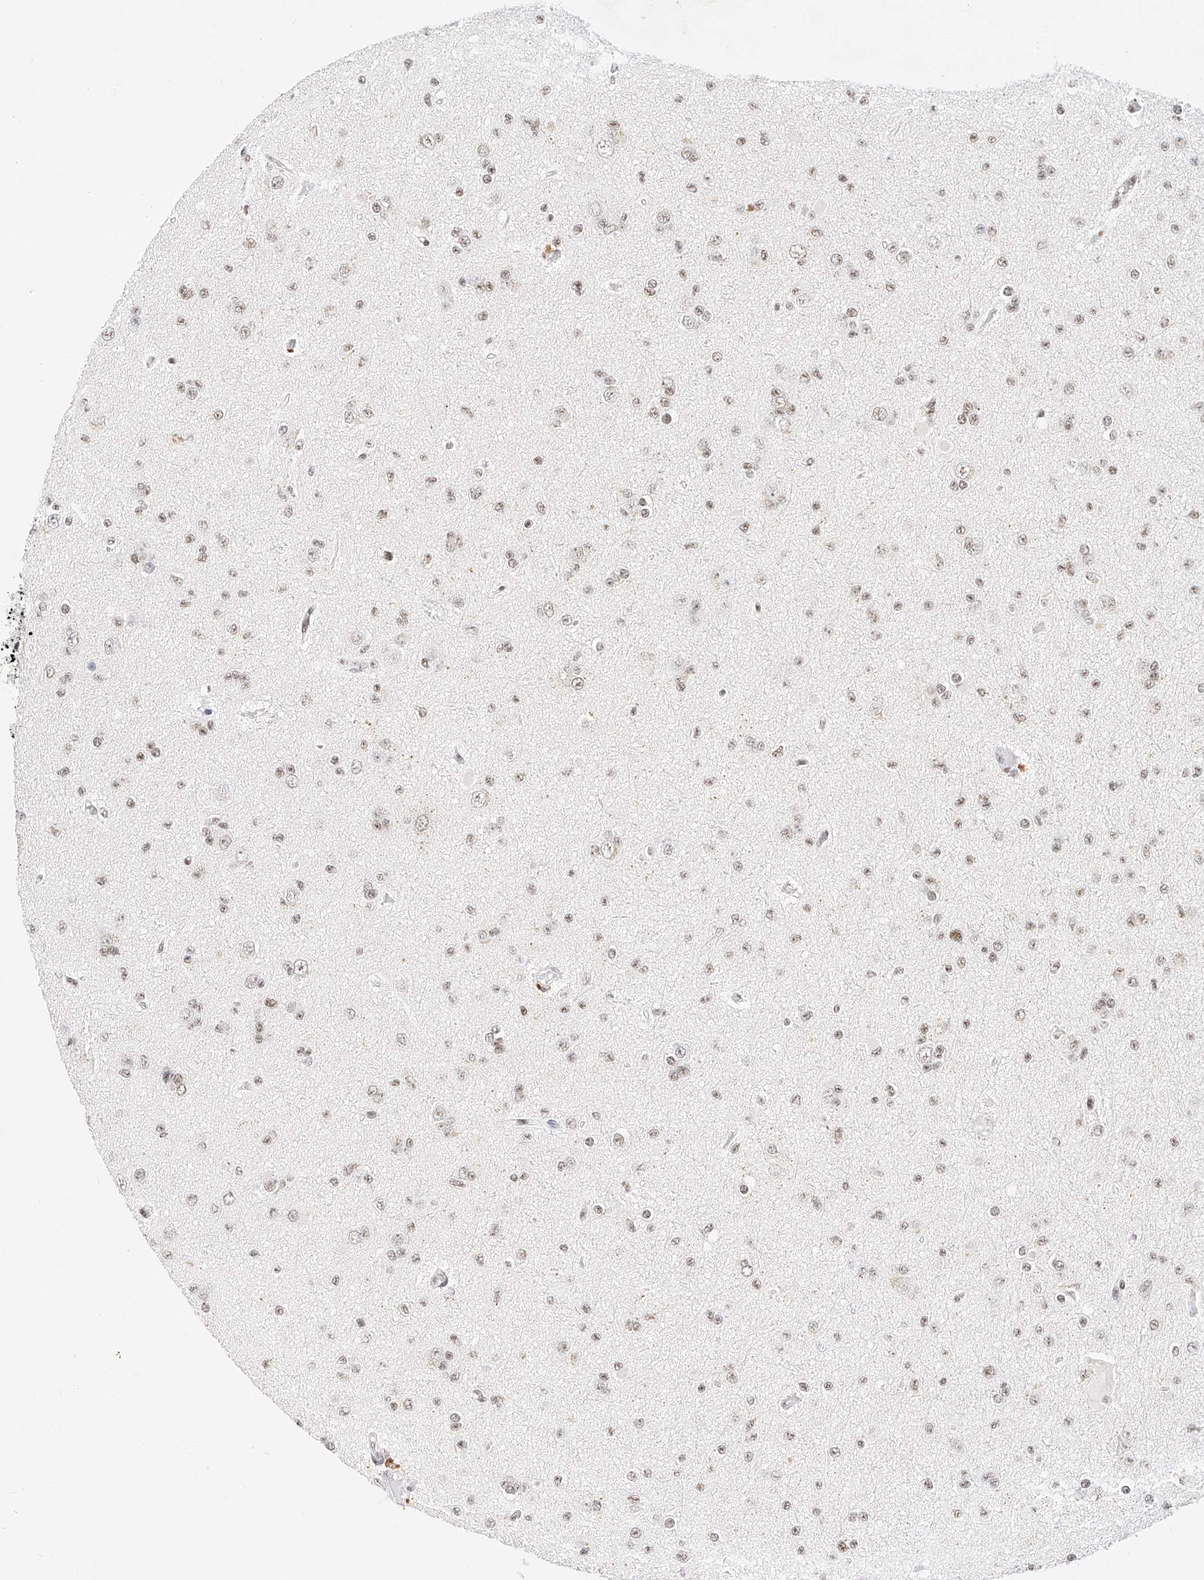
{"staining": {"intensity": "weak", "quantity": ">75%", "location": "nuclear"}, "tissue": "glioma", "cell_type": "Tumor cells", "image_type": "cancer", "snomed": [{"axis": "morphology", "description": "Glioma, malignant, Low grade"}, {"axis": "topography", "description": "Brain"}], "caption": "Immunohistochemistry (DAB (3,3'-diaminobenzidine)) staining of human malignant glioma (low-grade) reveals weak nuclear protein staining in about >75% of tumor cells.", "gene": "NRF1", "patient": {"sex": "female", "age": 22}}